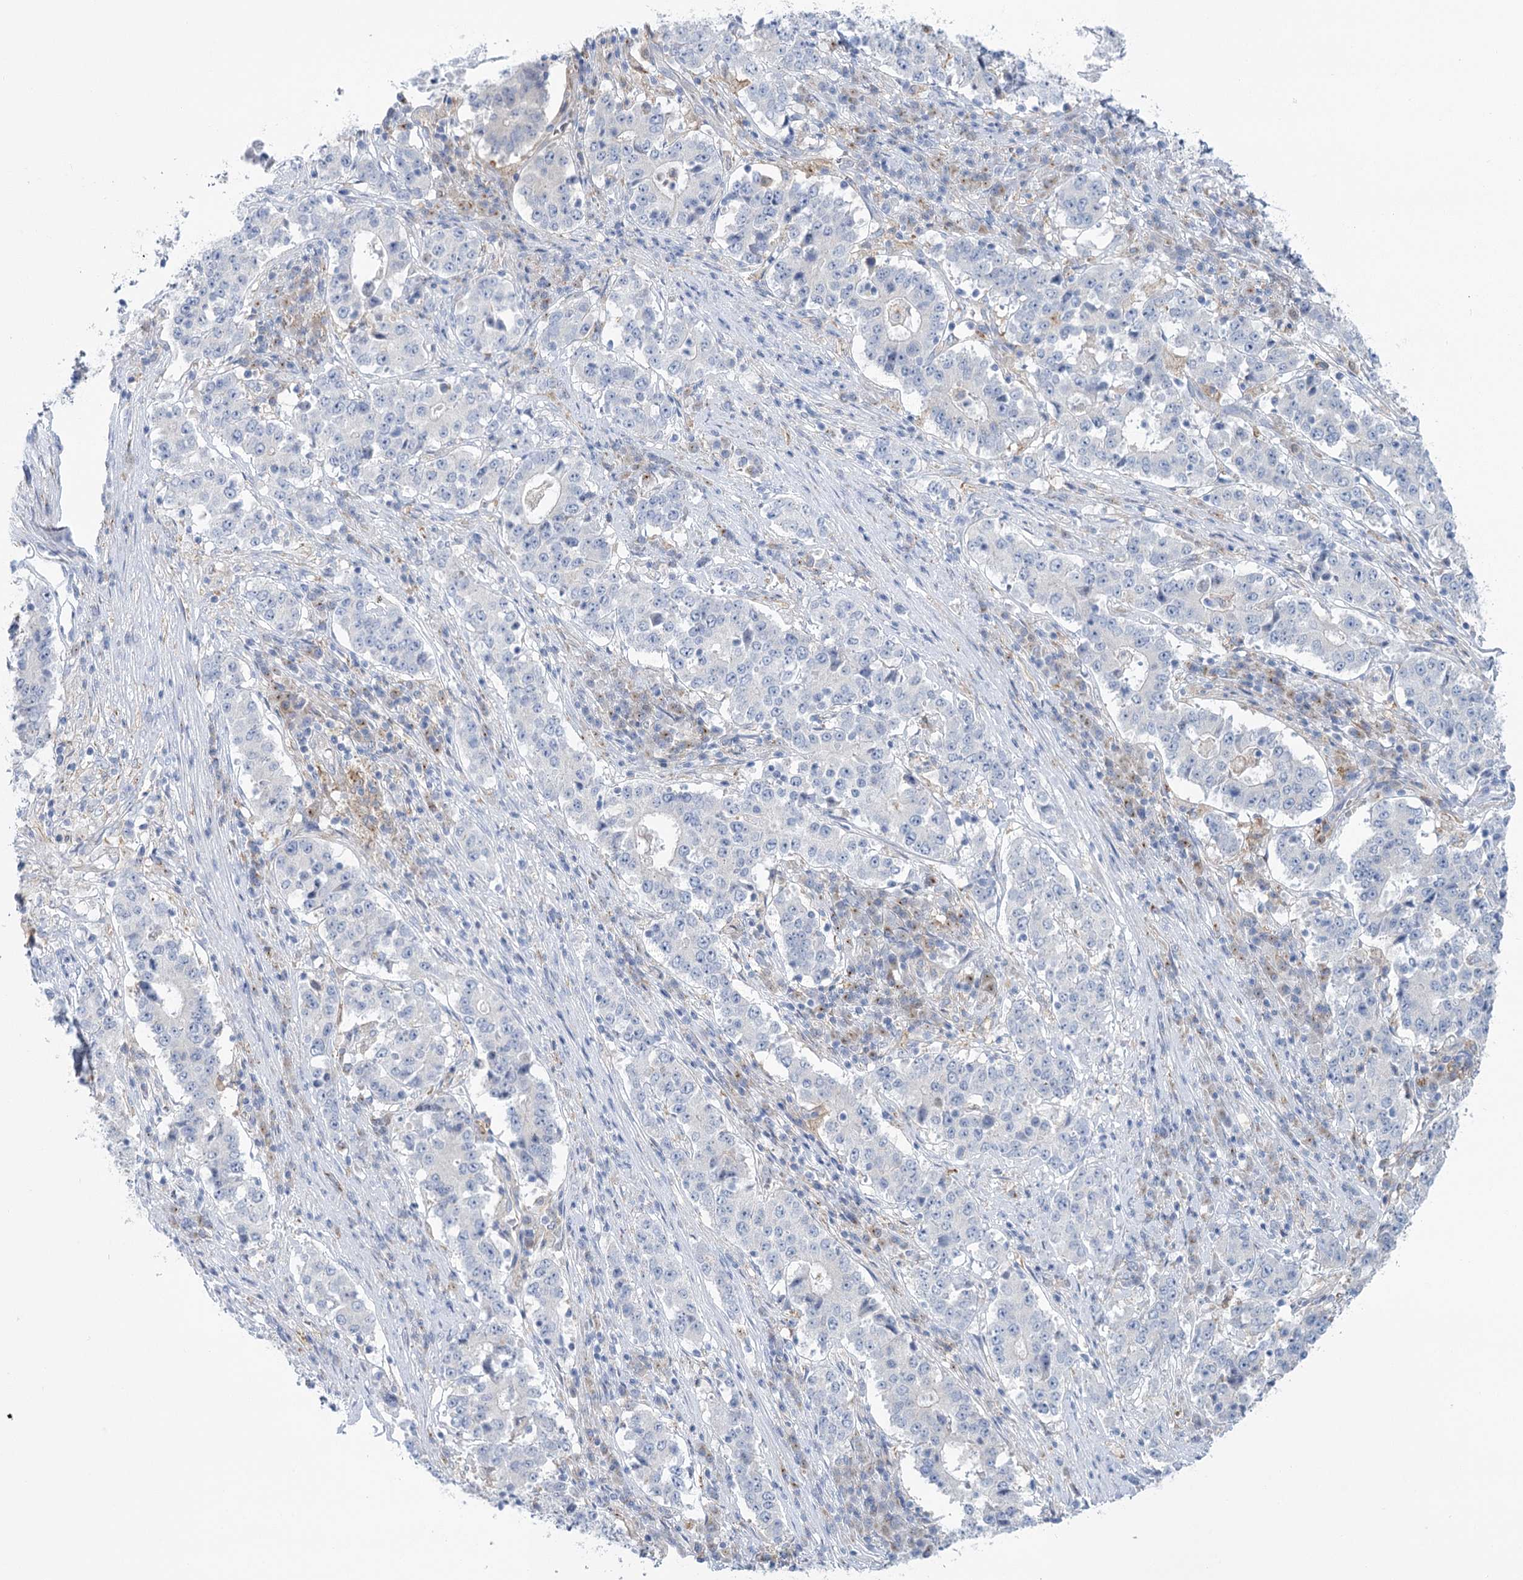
{"staining": {"intensity": "negative", "quantity": "none", "location": "none"}, "tissue": "stomach cancer", "cell_type": "Tumor cells", "image_type": "cancer", "snomed": [{"axis": "morphology", "description": "Adenocarcinoma, NOS"}, {"axis": "topography", "description": "Stomach"}], "caption": "Tumor cells are negative for protein expression in human stomach cancer.", "gene": "CCDC88A", "patient": {"sex": "male", "age": 59}}